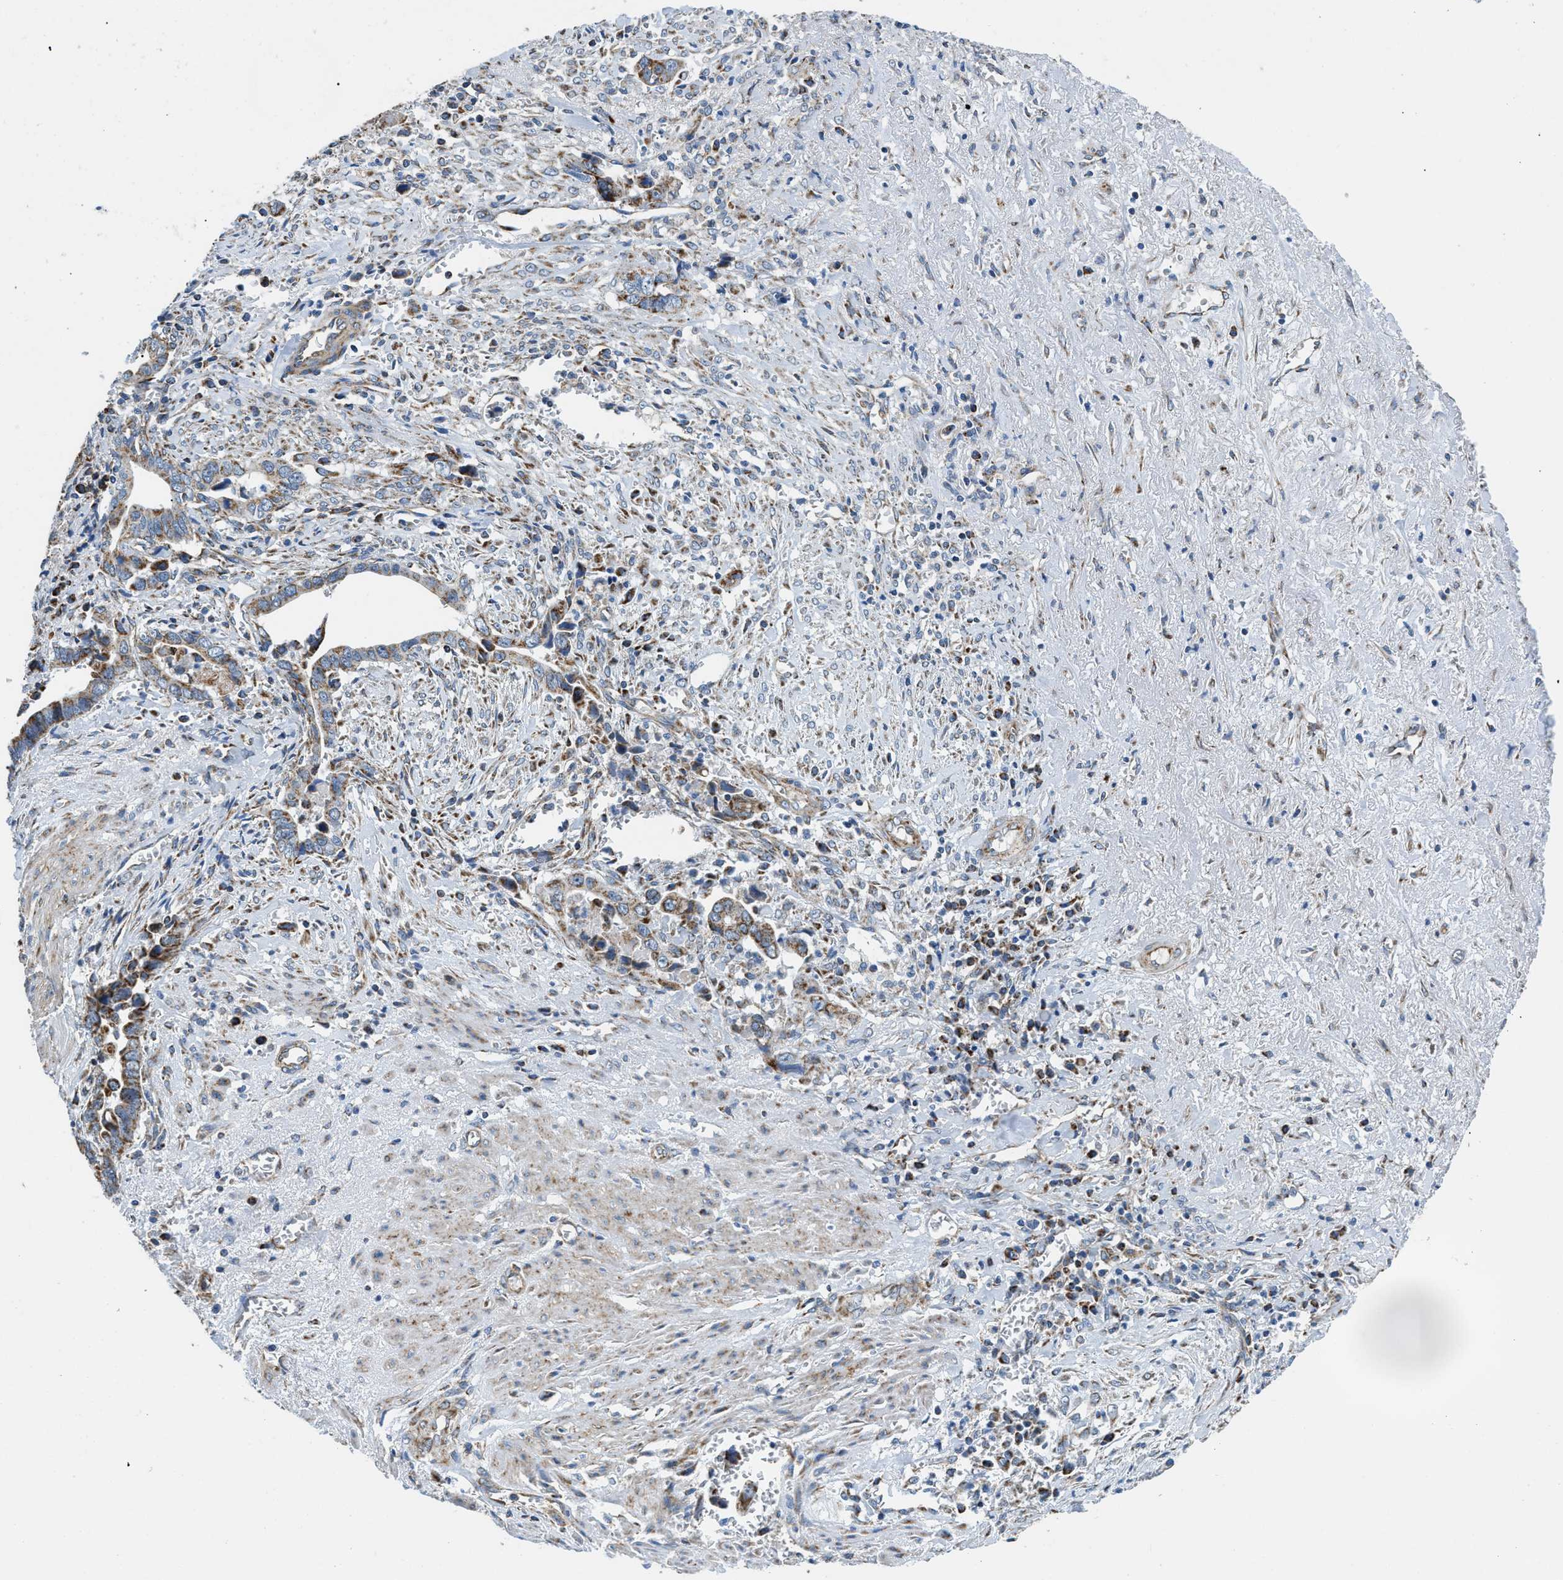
{"staining": {"intensity": "strong", "quantity": "25%-75%", "location": "cytoplasmic/membranous"}, "tissue": "liver cancer", "cell_type": "Tumor cells", "image_type": "cancer", "snomed": [{"axis": "morphology", "description": "Cholangiocarcinoma"}, {"axis": "topography", "description": "Liver"}], "caption": "The image exhibits staining of liver cancer, revealing strong cytoplasmic/membranous protein staining (brown color) within tumor cells.", "gene": "STK33", "patient": {"sex": "female", "age": 79}}